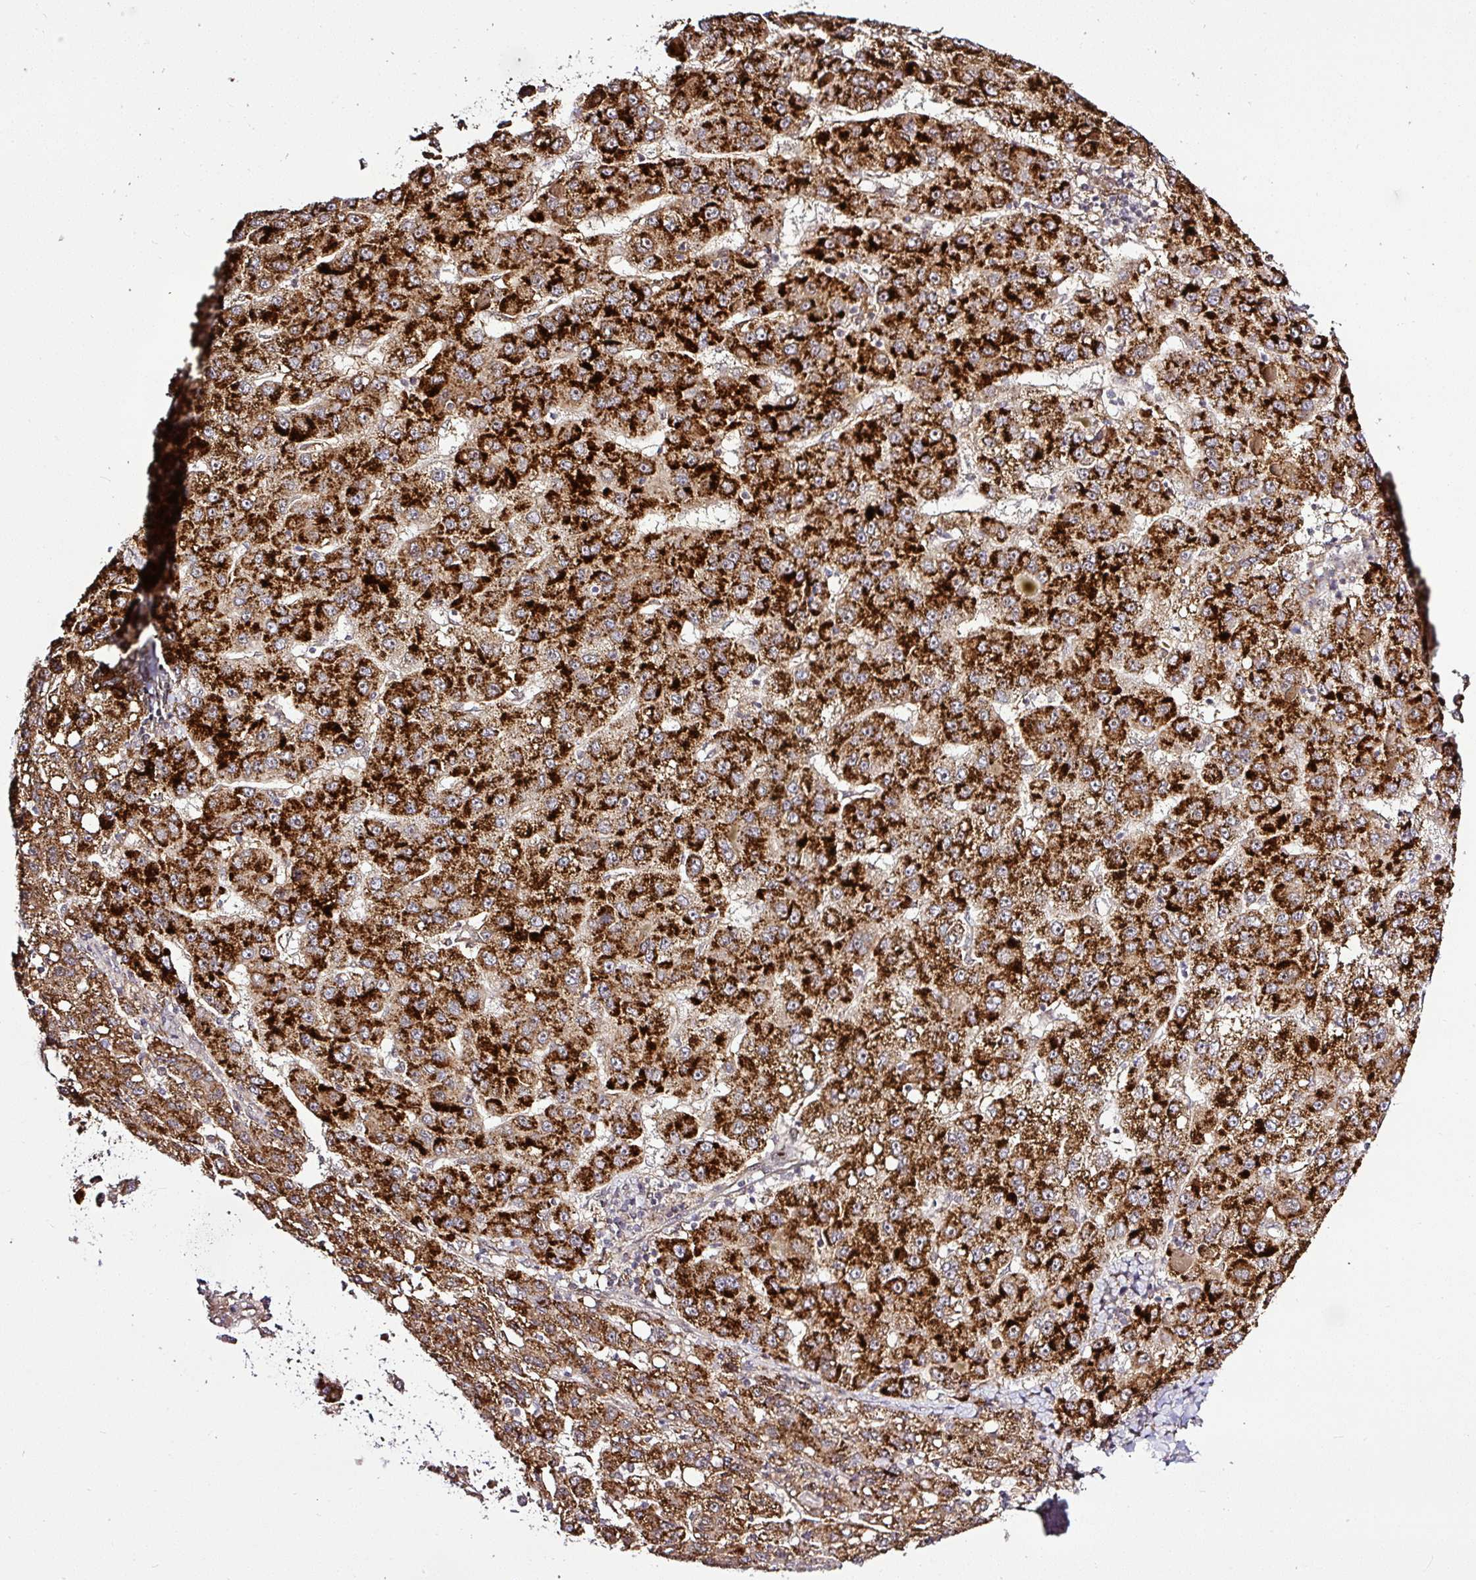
{"staining": {"intensity": "strong", "quantity": ">75%", "location": "cytoplasmic/membranous"}, "tissue": "liver cancer", "cell_type": "Tumor cells", "image_type": "cancer", "snomed": [{"axis": "morphology", "description": "Carcinoma, Hepatocellular, NOS"}, {"axis": "topography", "description": "Liver"}], "caption": "The histopathology image displays staining of liver cancer (hepatocellular carcinoma), revealing strong cytoplasmic/membranous protein expression (brown color) within tumor cells.", "gene": "FAM153A", "patient": {"sex": "female", "age": 82}}